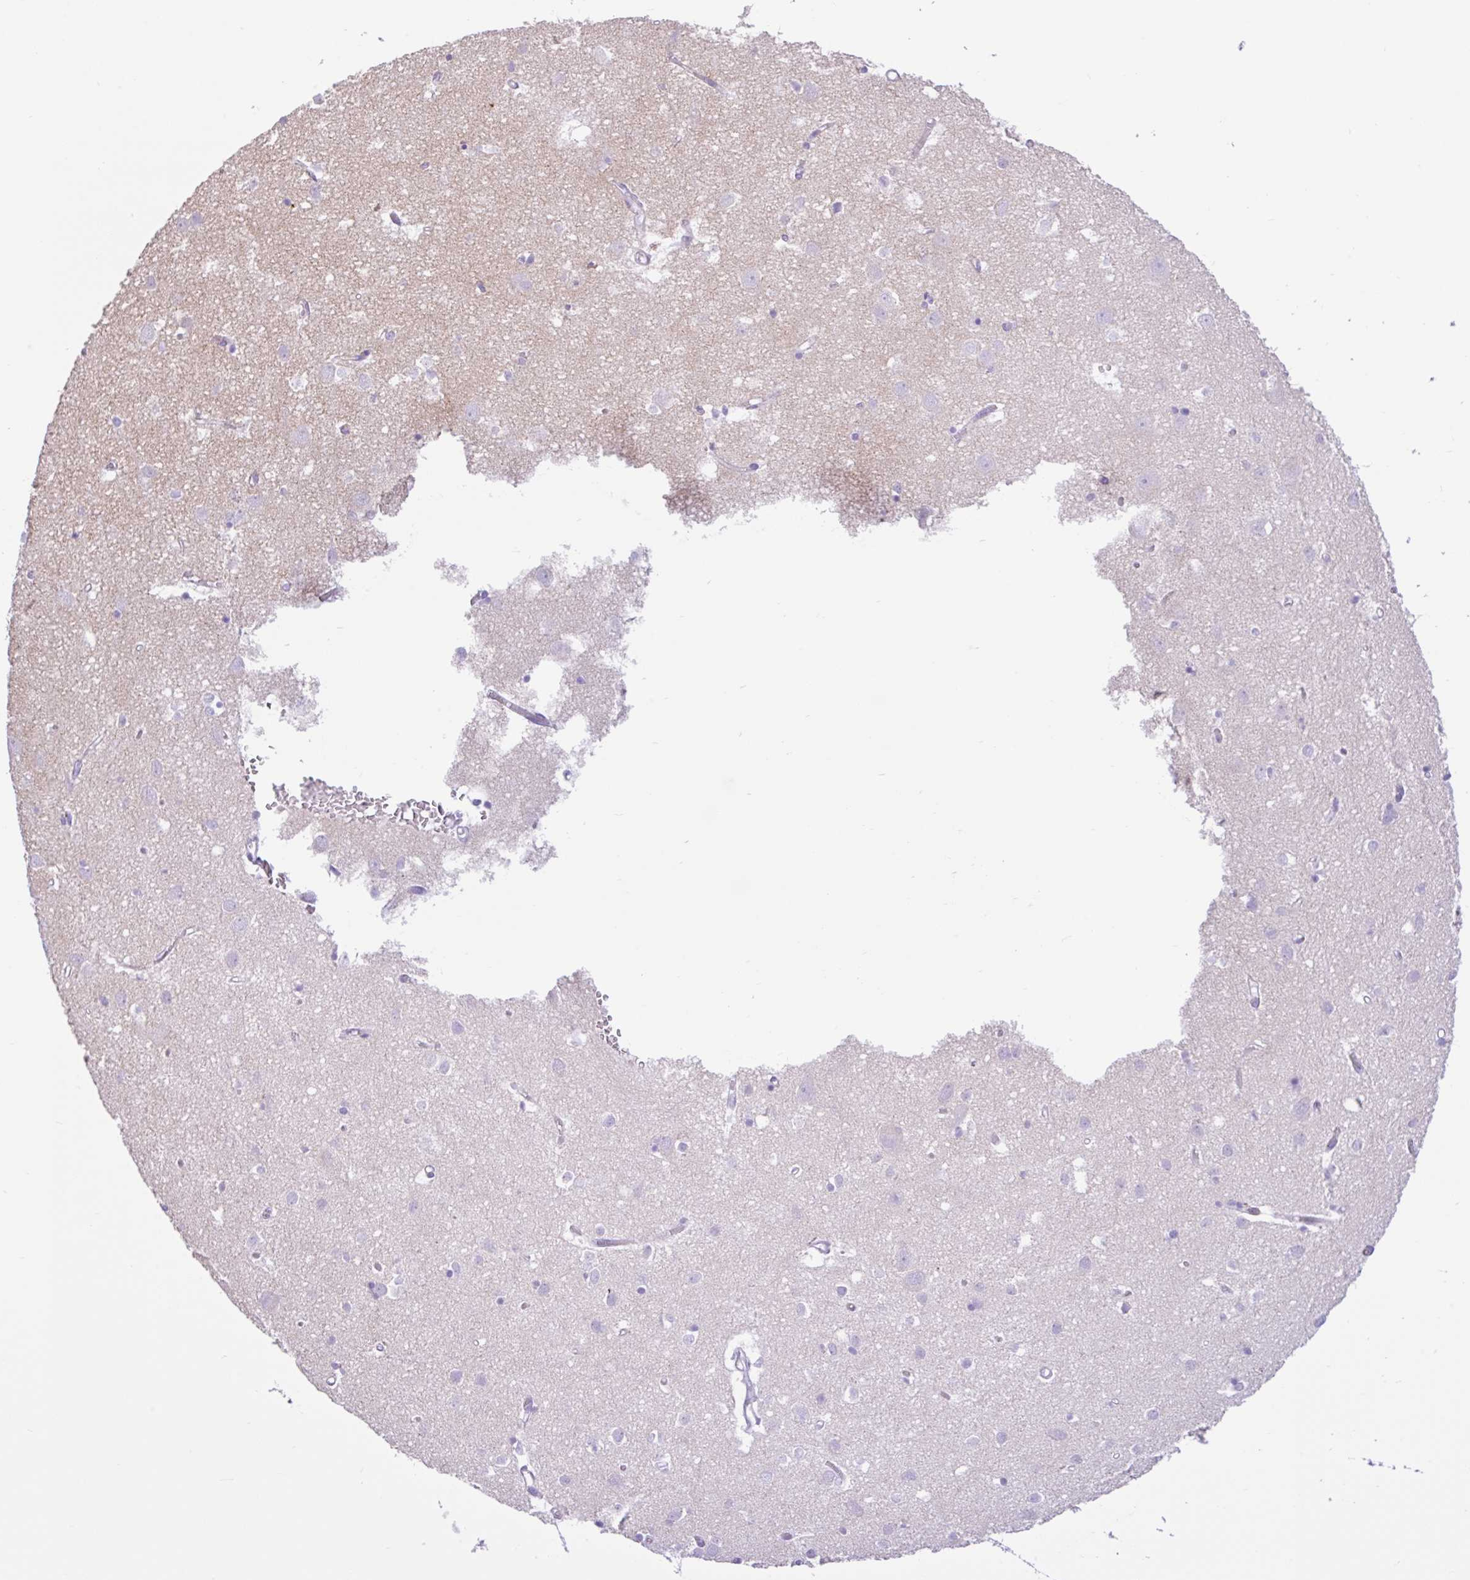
{"staining": {"intensity": "negative", "quantity": "none", "location": "none"}, "tissue": "cerebral cortex", "cell_type": "Endothelial cells", "image_type": "normal", "snomed": [{"axis": "morphology", "description": "Normal tissue, NOS"}, {"axis": "topography", "description": "Cerebral cortex"}], "caption": "This photomicrograph is of benign cerebral cortex stained with IHC to label a protein in brown with the nuclei are counter-stained blue. There is no expression in endothelial cells. The staining was performed using DAB to visualize the protein expression in brown, while the nuclei were stained in blue with hematoxylin (Magnification: 20x).", "gene": "ZNF101", "patient": {"sex": "male", "age": 70}}